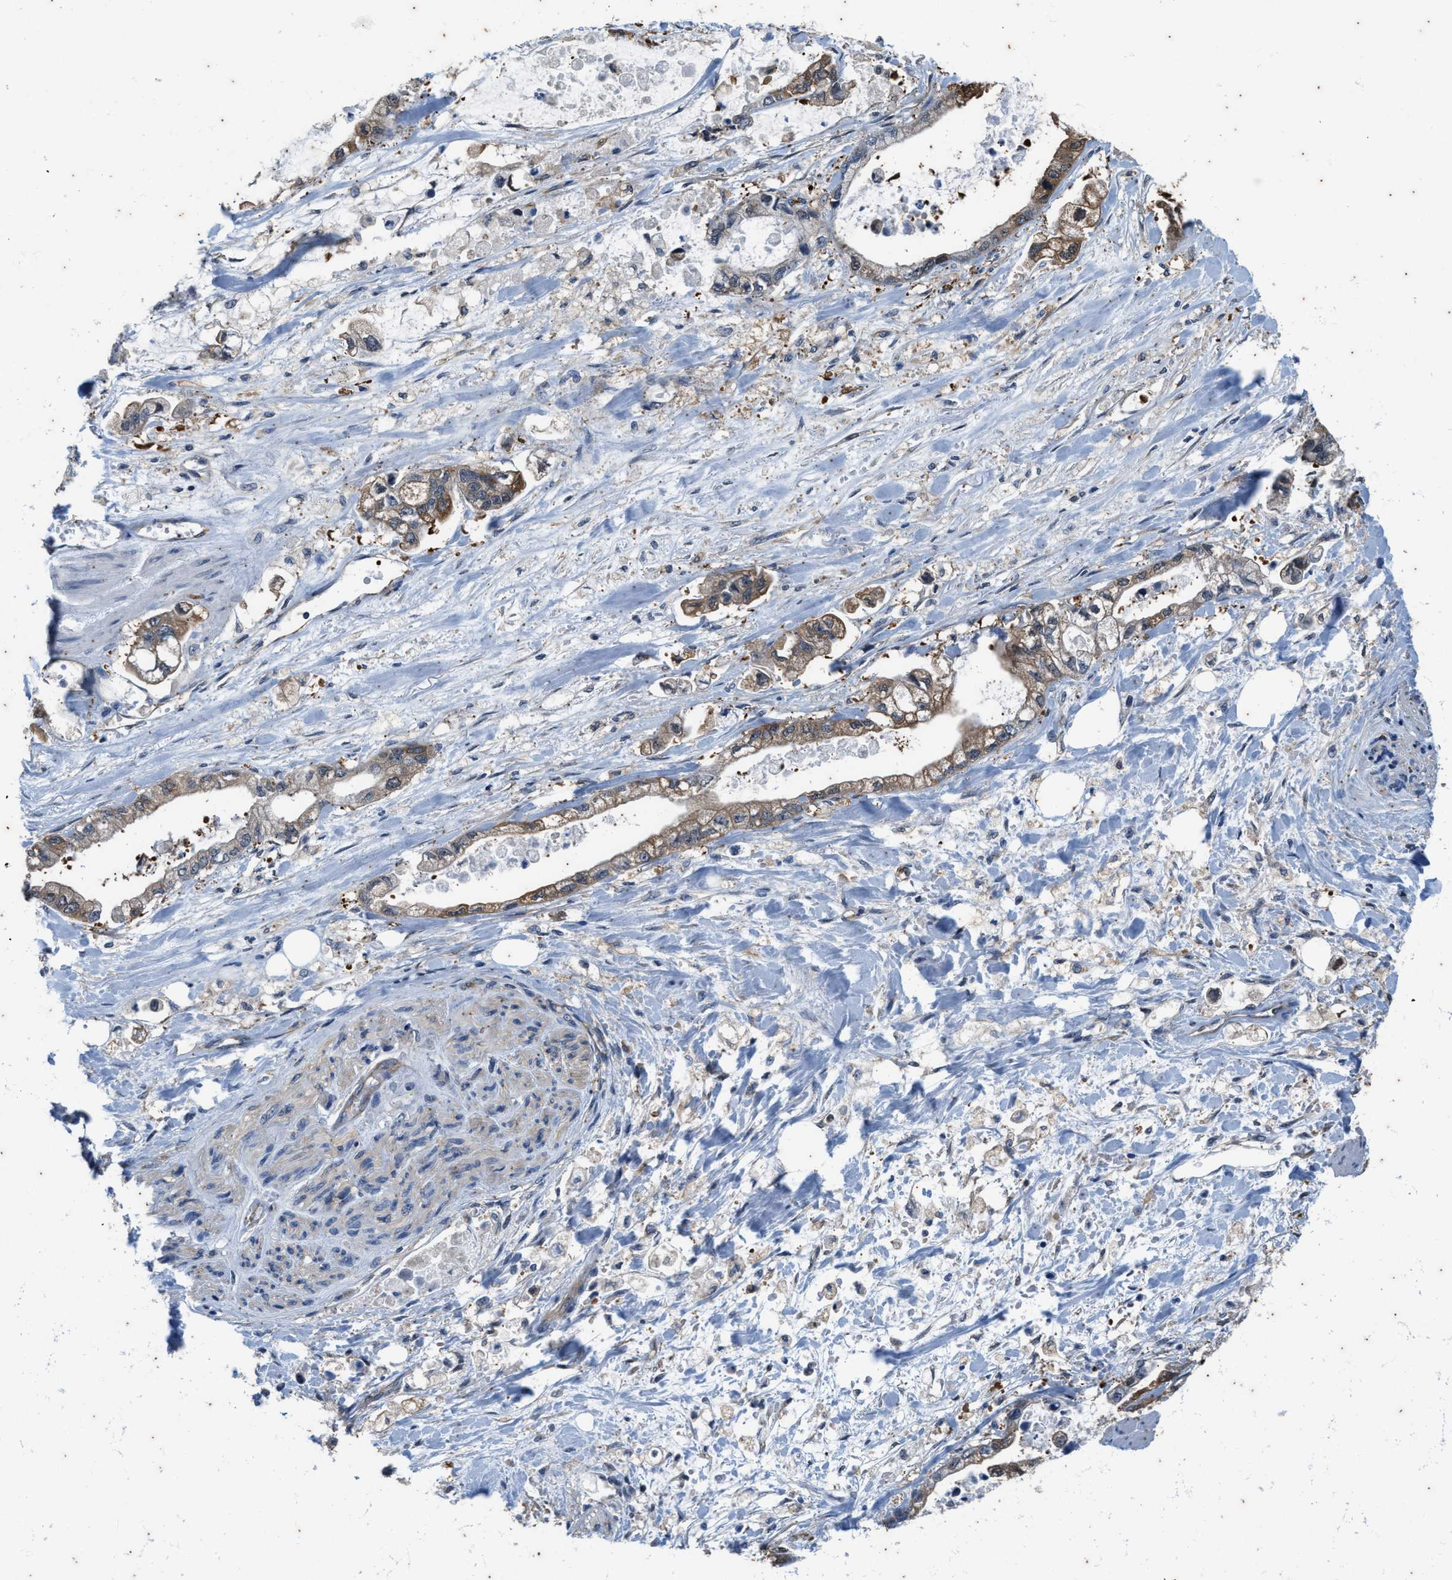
{"staining": {"intensity": "moderate", "quantity": ">75%", "location": "cytoplasmic/membranous"}, "tissue": "stomach cancer", "cell_type": "Tumor cells", "image_type": "cancer", "snomed": [{"axis": "morphology", "description": "Normal tissue, NOS"}, {"axis": "morphology", "description": "Adenocarcinoma, NOS"}, {"axis": "topography", "description": "Stomach"}], "caption": "An image of stomach adenocarcinoma stained for a protein shows moderate cytoplasmic/membranous brown staining in tumor cells.", "gene": "COX19", "patient": {"sex": "male", "age": 62}}